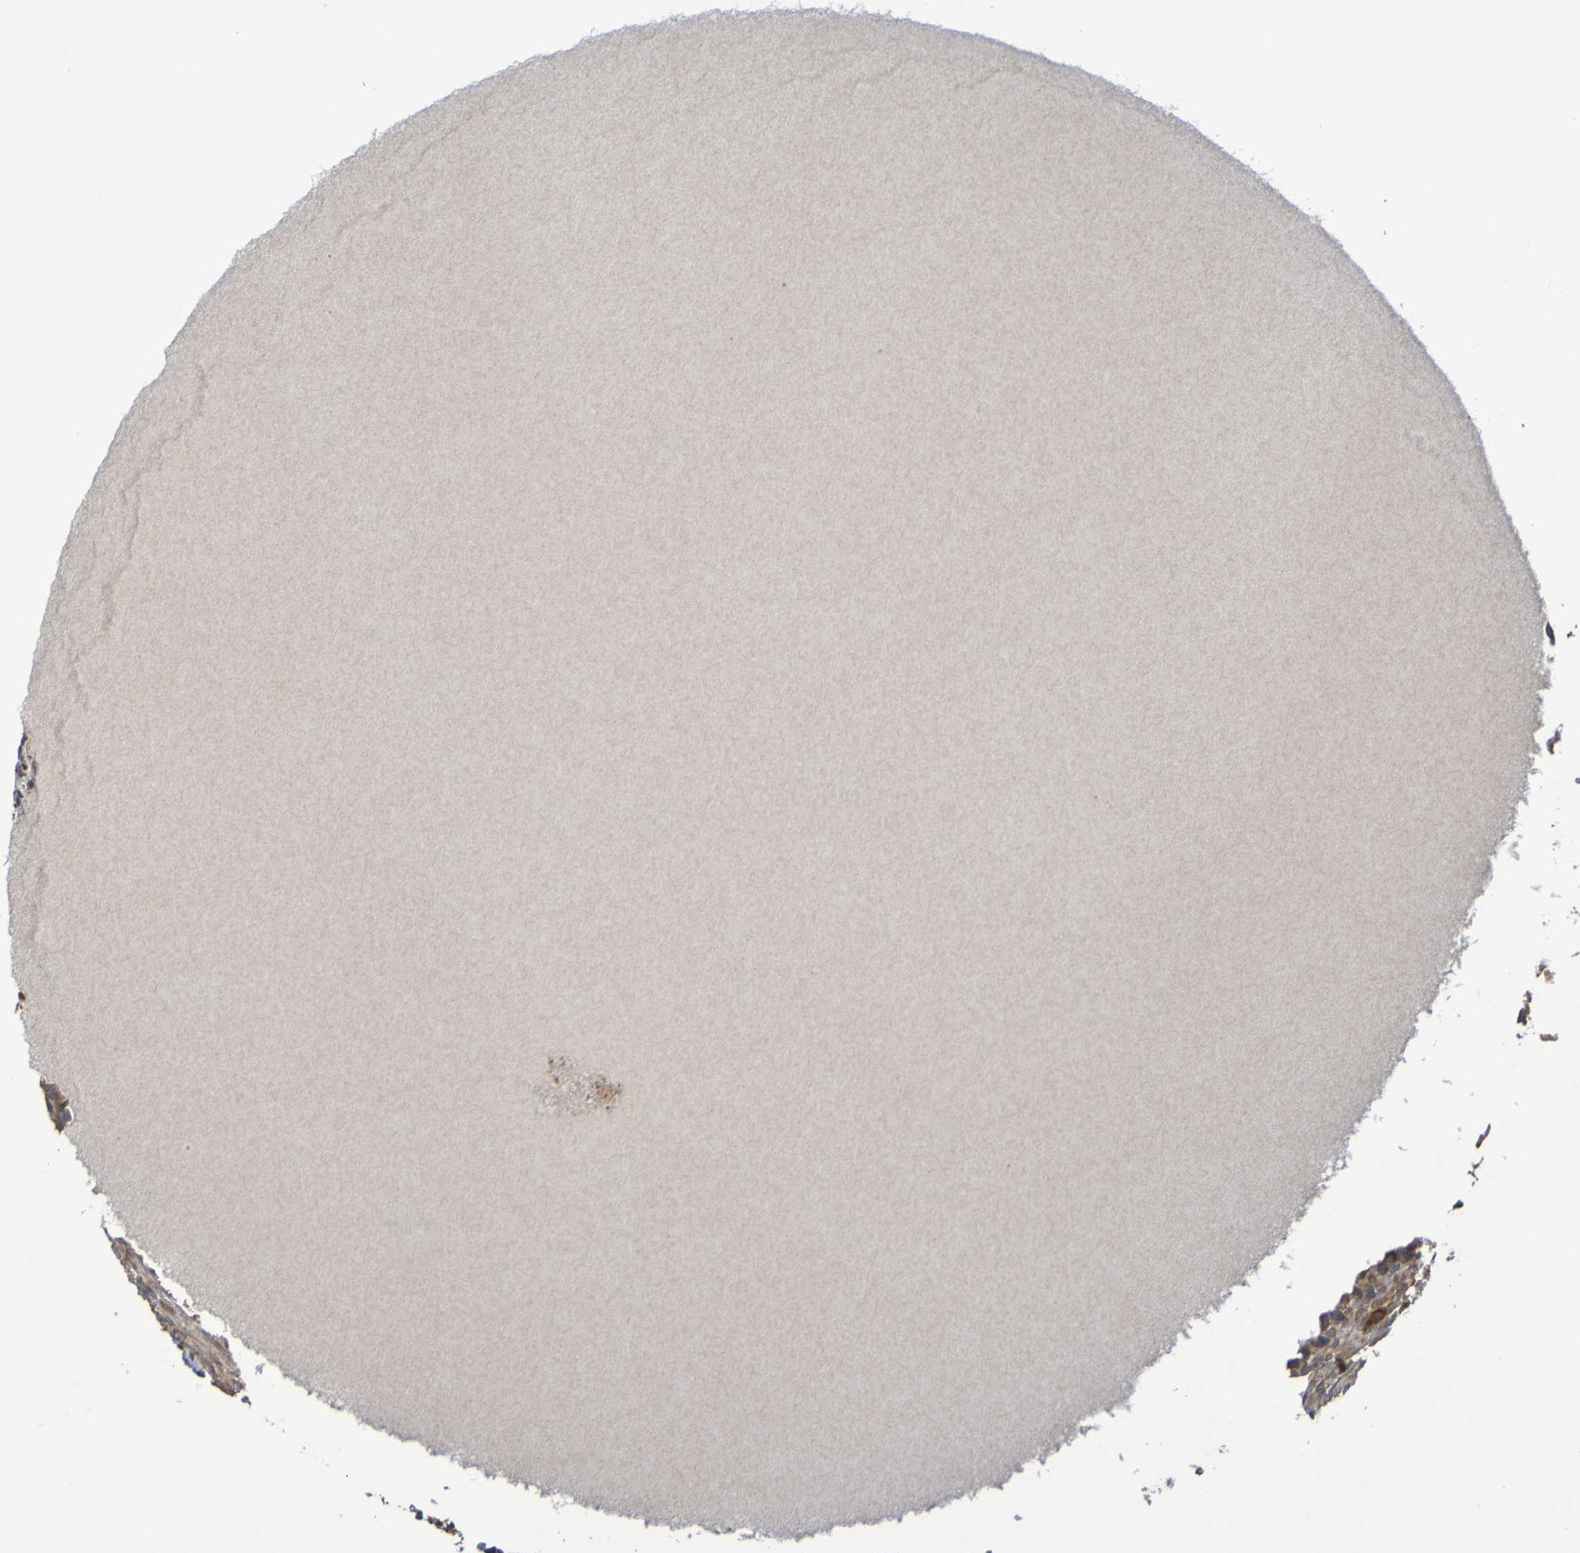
{"staining": {"intensity": "moderate", "quantity": "25%-75%", "location": "cytoplasmic/membranous"}, "tissue": "ovary", "cell_type": "Ovarian stroma cells", "image_type": "normal", "snomed": [{"axis": "morphology", "description": "Normal tissue, NOS"}, {"axis": "topography", "description": "Ovary"}], "caption": "Protein expression by immunohistochemistry (IHC) demonstrates moderate cytoplasmic/membranous positivity in about 25%-75% of ovarian stroma cells in normal ovary. (IHC, brightfield microscopy, high magnification).", "gene": "SERPINB6", "patient": {"sex": "female", "age": 33}}